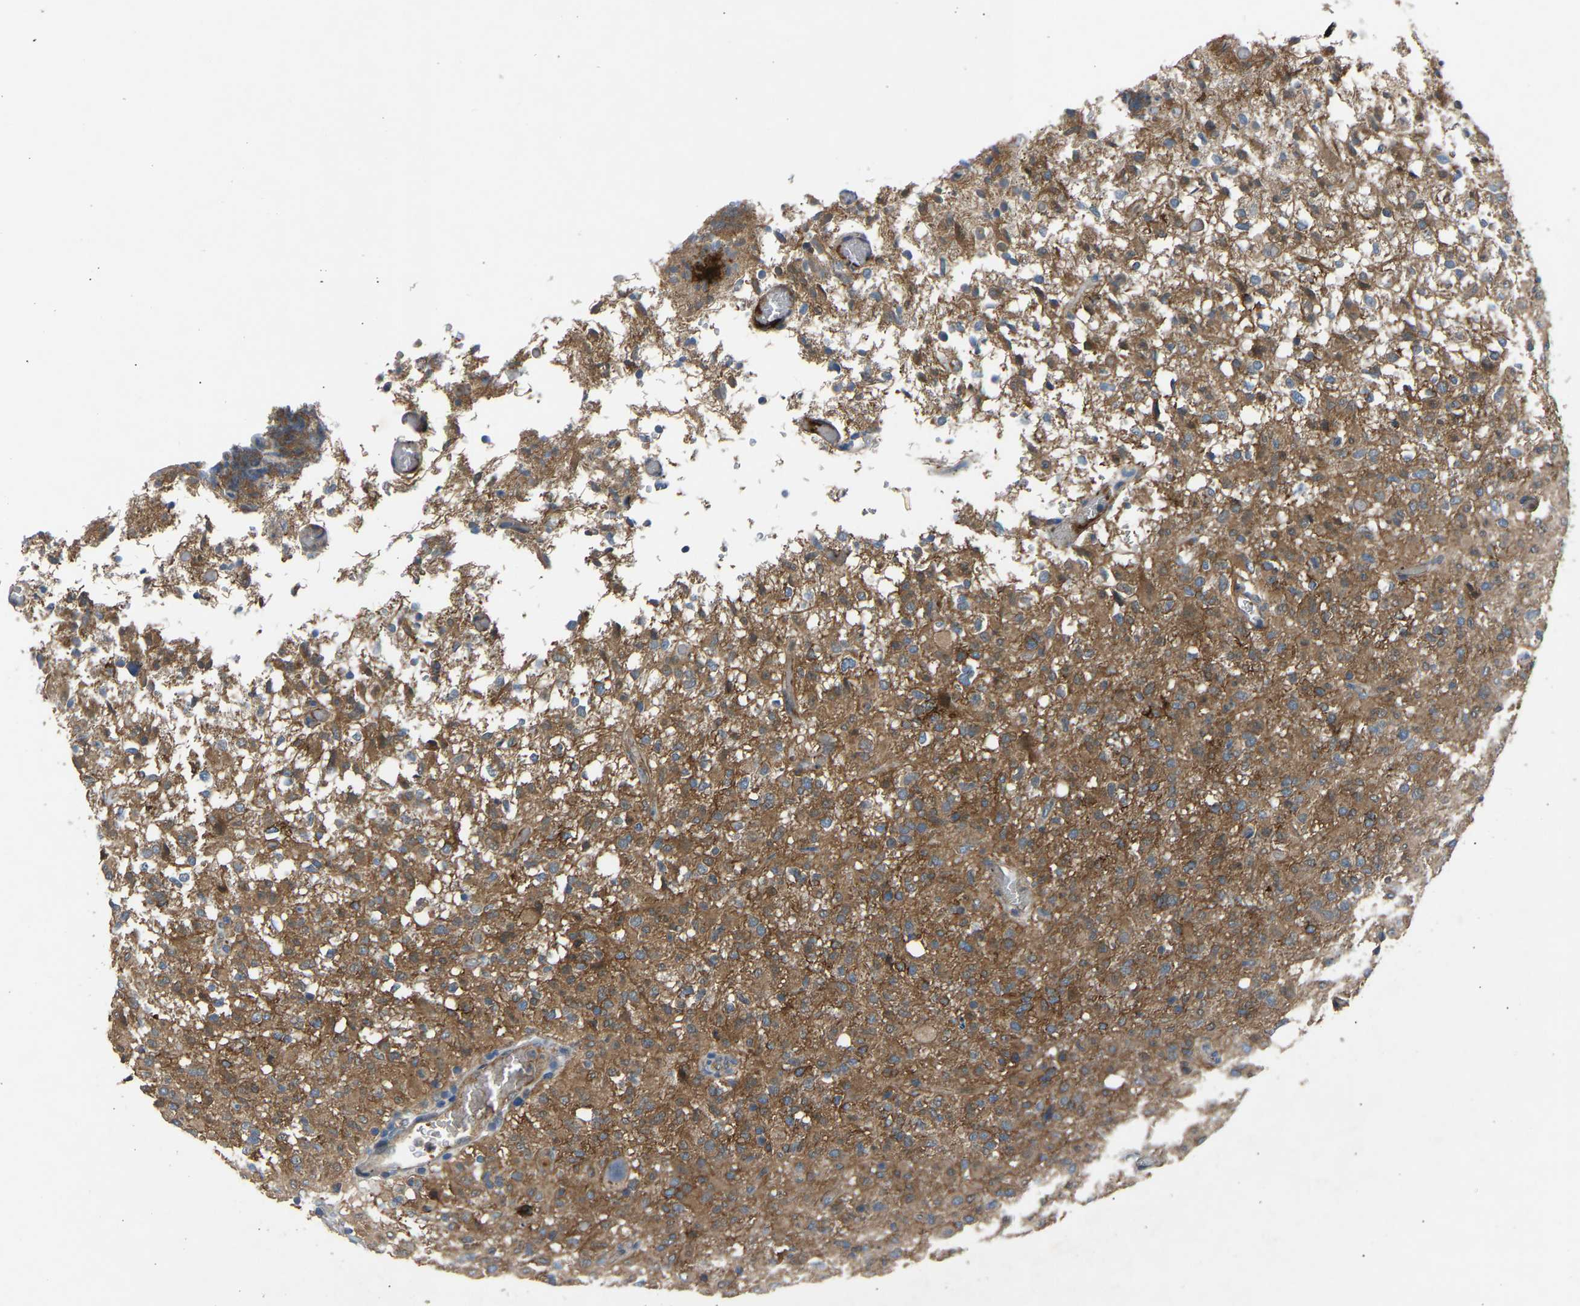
{"staining": {"intensity": "moderate", "quantity": ">75%", "location": "cytoplasmic/membranous"}, "tissue": "glioma", "cell_type": "Tumor cells", "image_type": "cancer", "snomed": [{"axis": "morphology", "description": "Glioma, malignant, High grade"}, {"axis": "topography", "description": "Brain"}], "caption": "Immunohistochemical staining of glioma demonstrates medium levels of moderate cytoplasmic/membranous staining in about >75% of tumor cells.", "gene": "GAS2L1", "patient": {"sex": "female", "age": 57}}